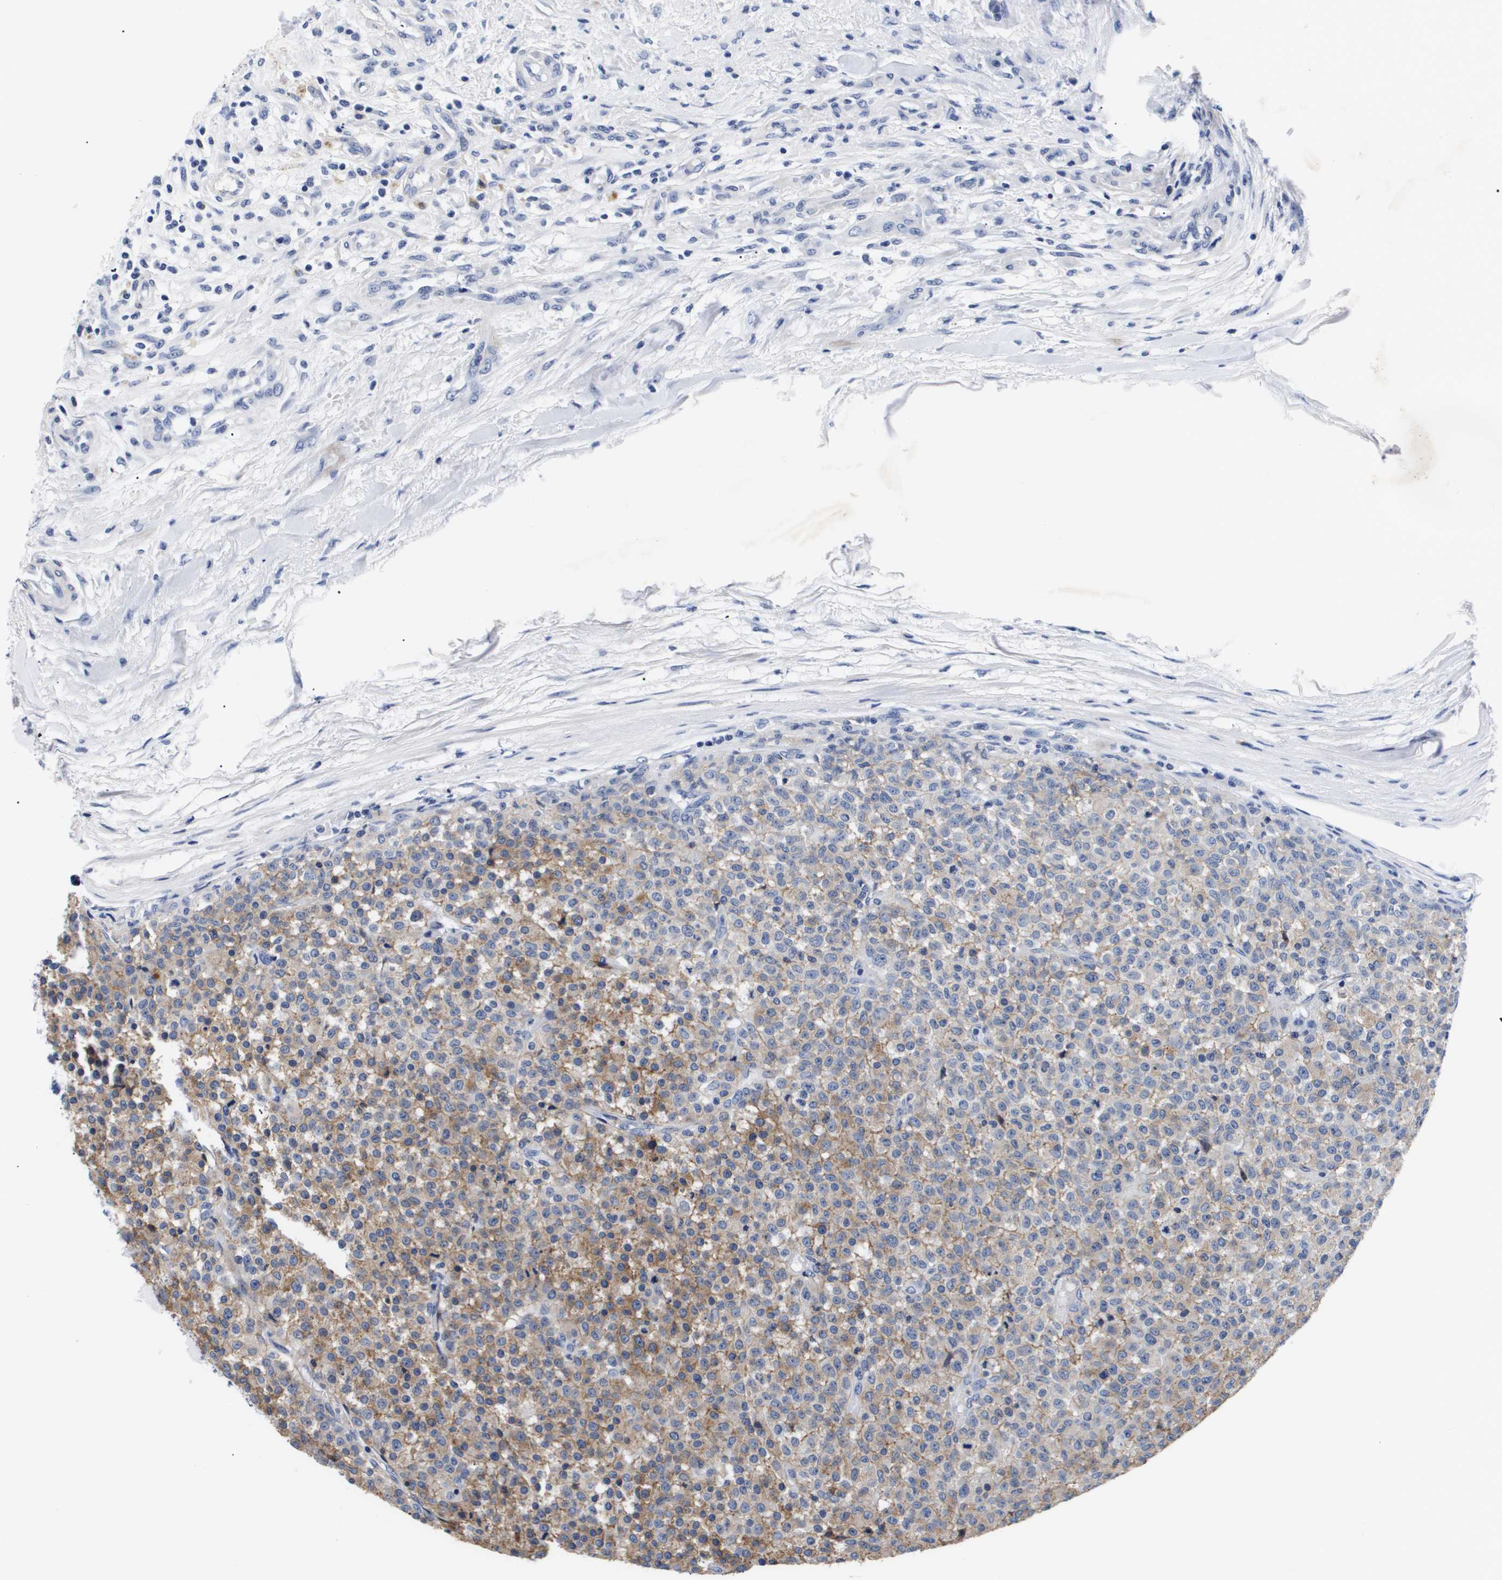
{"staining": {"intensity": "moderate", "quantity": "25%-75%", "location": "cytoplasmic/membranous"}, "tissue": "testis cancer", "cell_type": "Tumor cells", "image_type": "cancer", "snomed": [{"axis": "morphology", "description": "Seminoma, NOS"}, {"axis": "topography", "description": "Testis"}], "caption": "Immunohistochemical staining of human testis seminoma exhibits medium levels of moderate cytoplasmic/membranous staining in approximately 25%-75% of tumor cells.", "gene": "ATP6V0A4", "patient": {"sex": "male", "age": 59}}